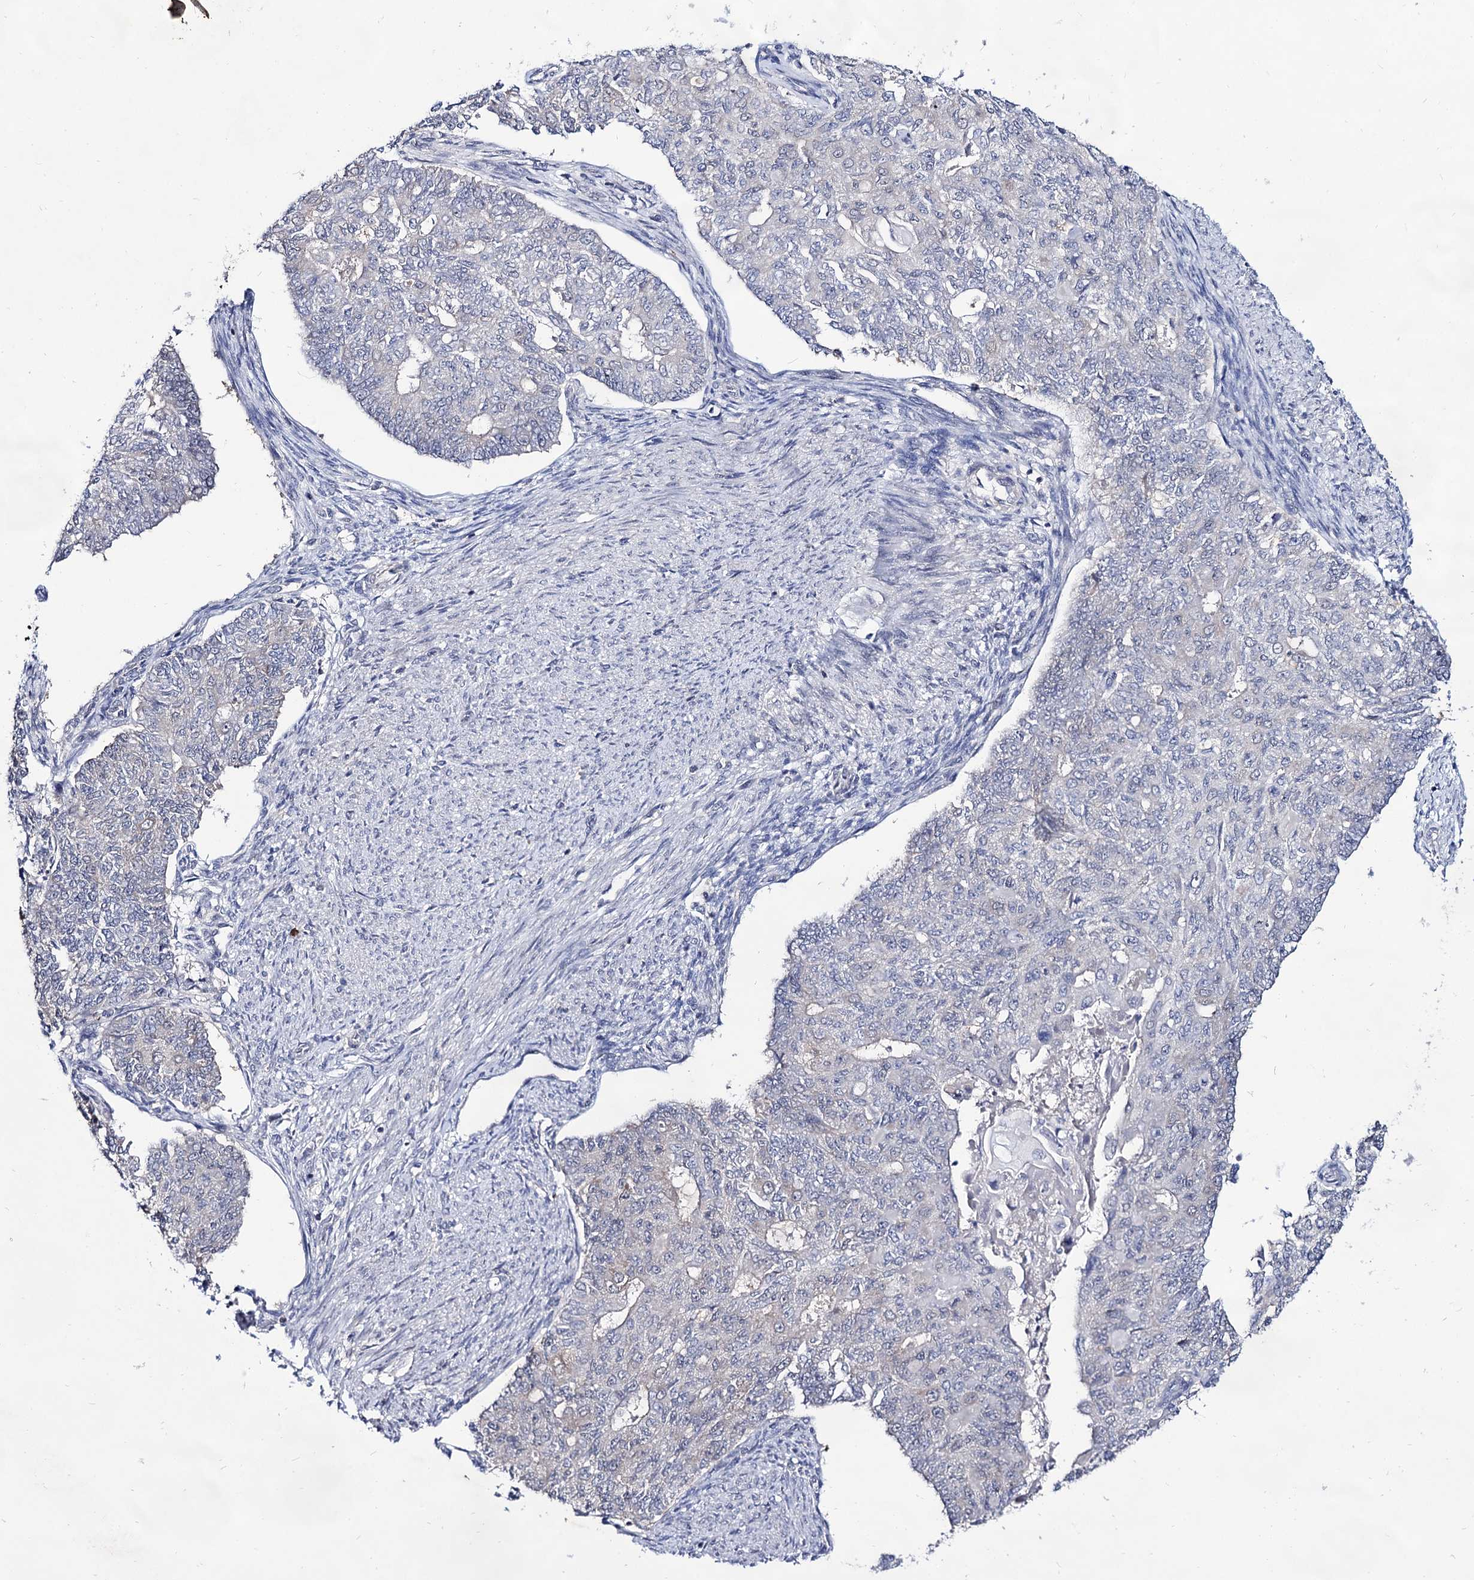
{"staining": {"intensity": "weak", "quantity": "<25%", "location": "cytoplasmic/membranous"}, "tissue": "endometrial cancer", "cell_type": "Tumor cells", "image_type": "cancer", "snomed": [{"axis": "morphology", "description": "Adenocarcinoma, NOS"}, {"axis": "topography", "description": "Endometrium"}], "caption": "An IHC histopathology image of adenocarcinoma (endometrial) is shown. There is no staining in tumor cells of adenocarcinoma (endometrial).", "gene": "ARFIP2", "patient": {"sex": "female", "age": 32}}